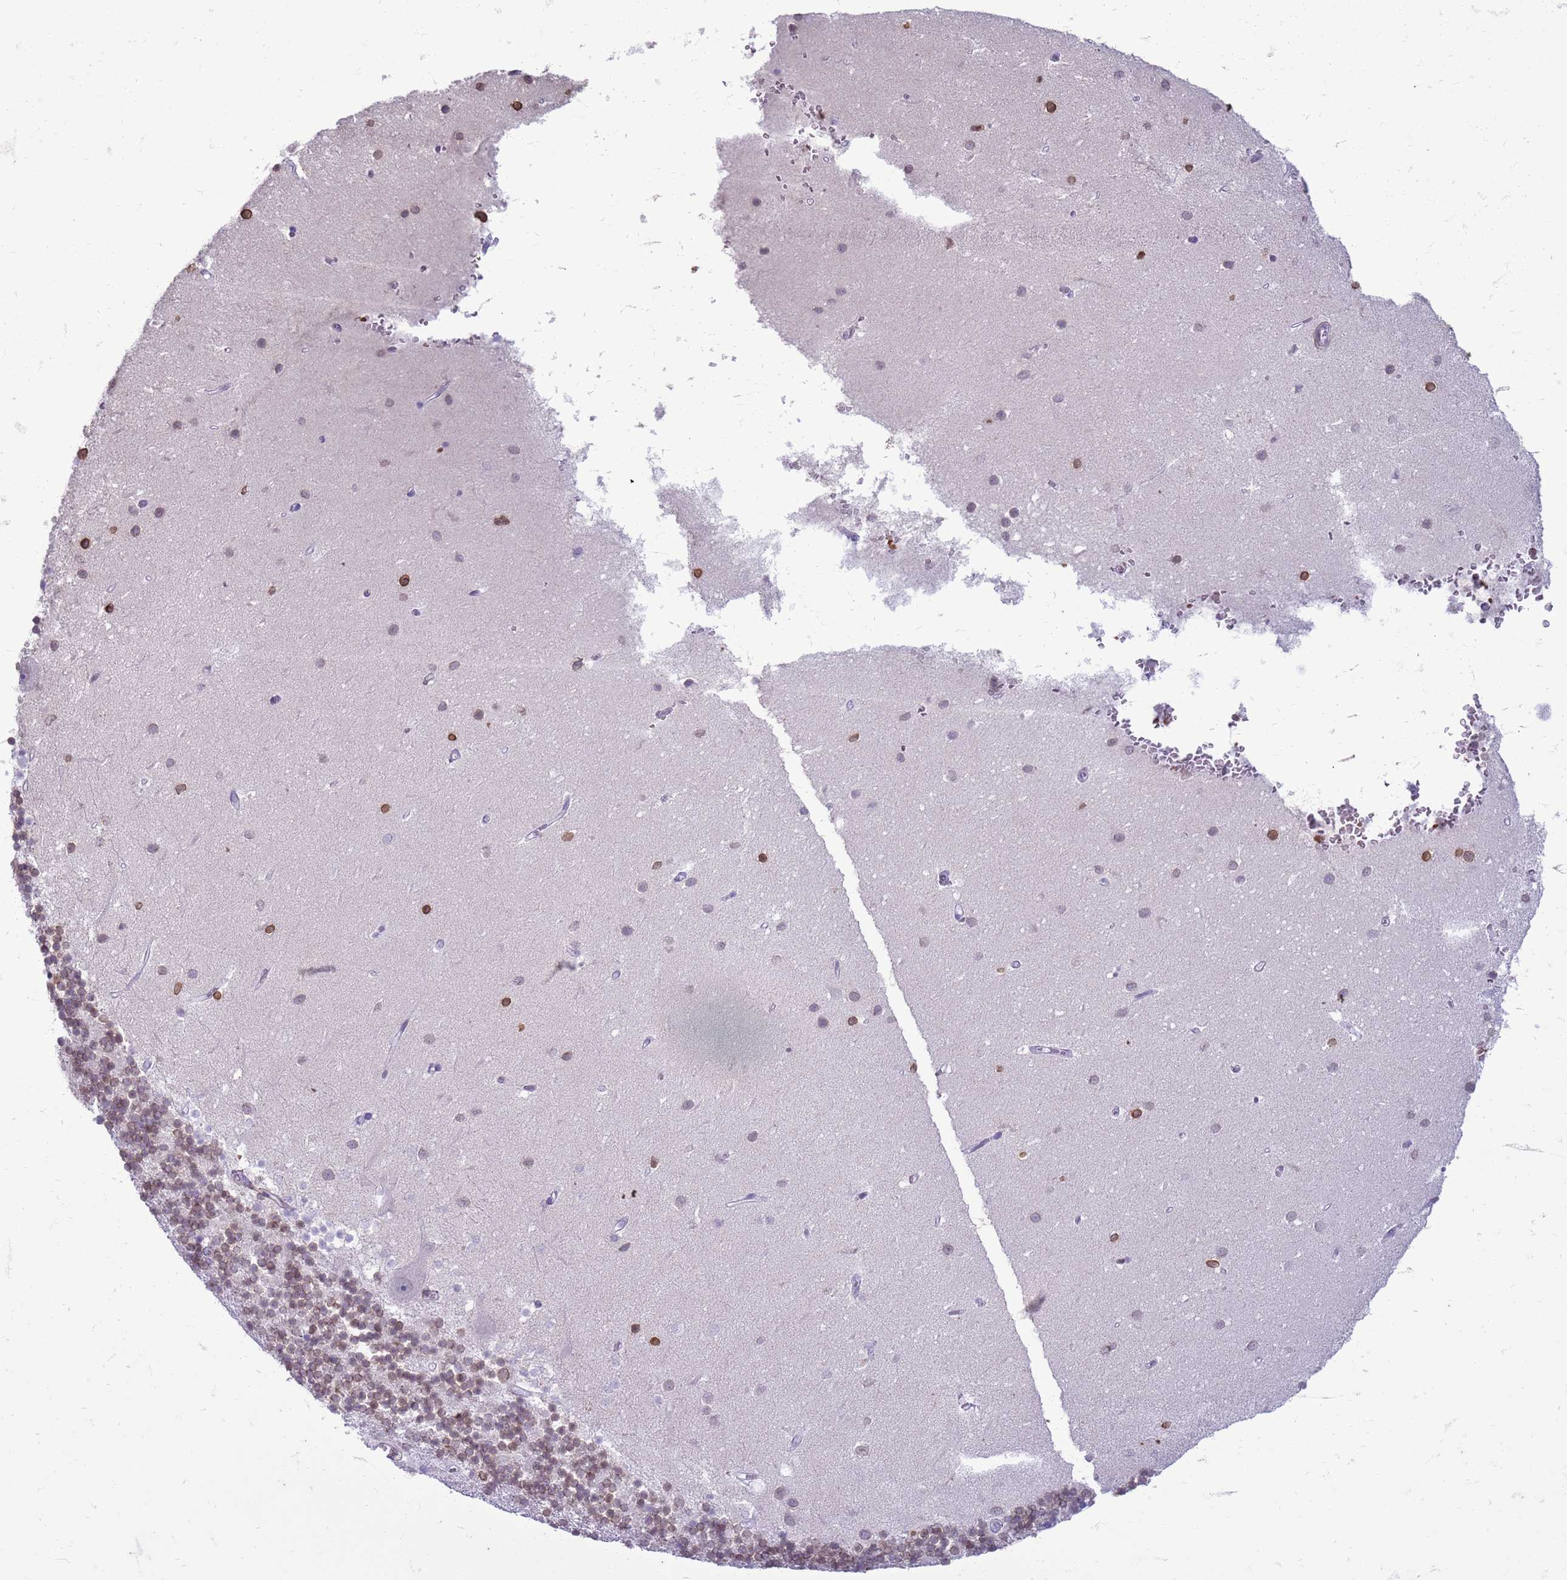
{"staining": {"intensity": "weak", "quantity": "25%-75%", "location": "cytoplasmic/membranous,nuclear"}, "tissue": "cerebellum", "cell_type": "Cells in granular layer", "image_type": "normal", "snomed": [{"axis": "morphology", "description": "Normal tissue, NOS"}, {"axis": "topography", "description": "Cerebellum"}], "caption": "Immunohistochemistry (IHC) (DAB (3,3'-diaminobenzidine)) staining of normal human cerebellum demonstrates weak cytoplasmic/membranous,nuclear protein positivity in approximately 25%-75% of cells in granular layer.", "gene": "METTL25B", "patient": {"sex": "male", "age": 54}}